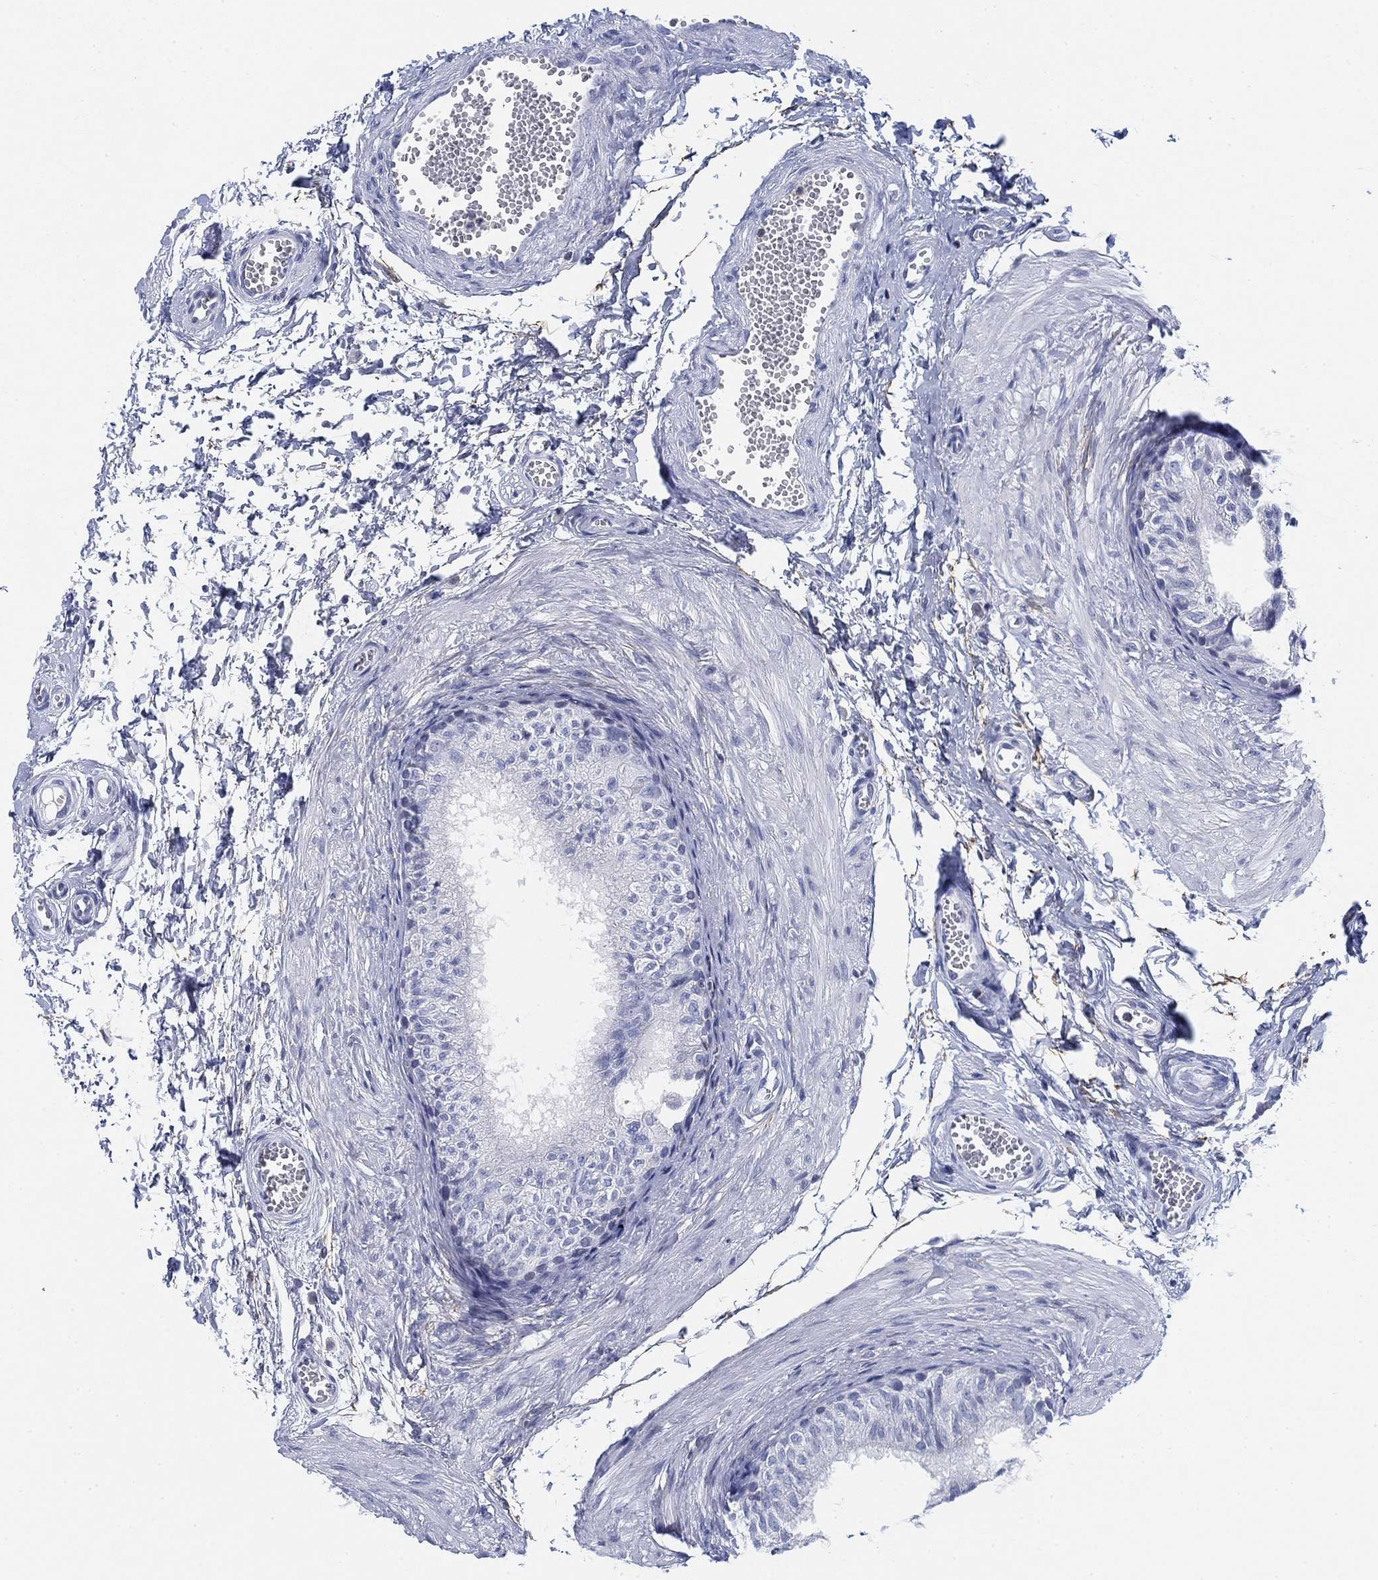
{"staining": {"intensity": "negative", "quantity": "none", "location": "none"}, "tissue": "epididymis", "cell_type": "Glandular cells", "image_type": "normal", "snomed": [{"axis": "morphology", "description": "Normal tissue, NOS"}, {"axis": "topography", "description": "Epididymis"}], "caption": "The micrograph reveals no significant staining in glandular cells of epididymis. (DAB immunohistochemistry (IHC) visualized using brightfield microscopy, high magnification).", "gene": "FYB1", "patient": {"sex": "male", "age": 22}}